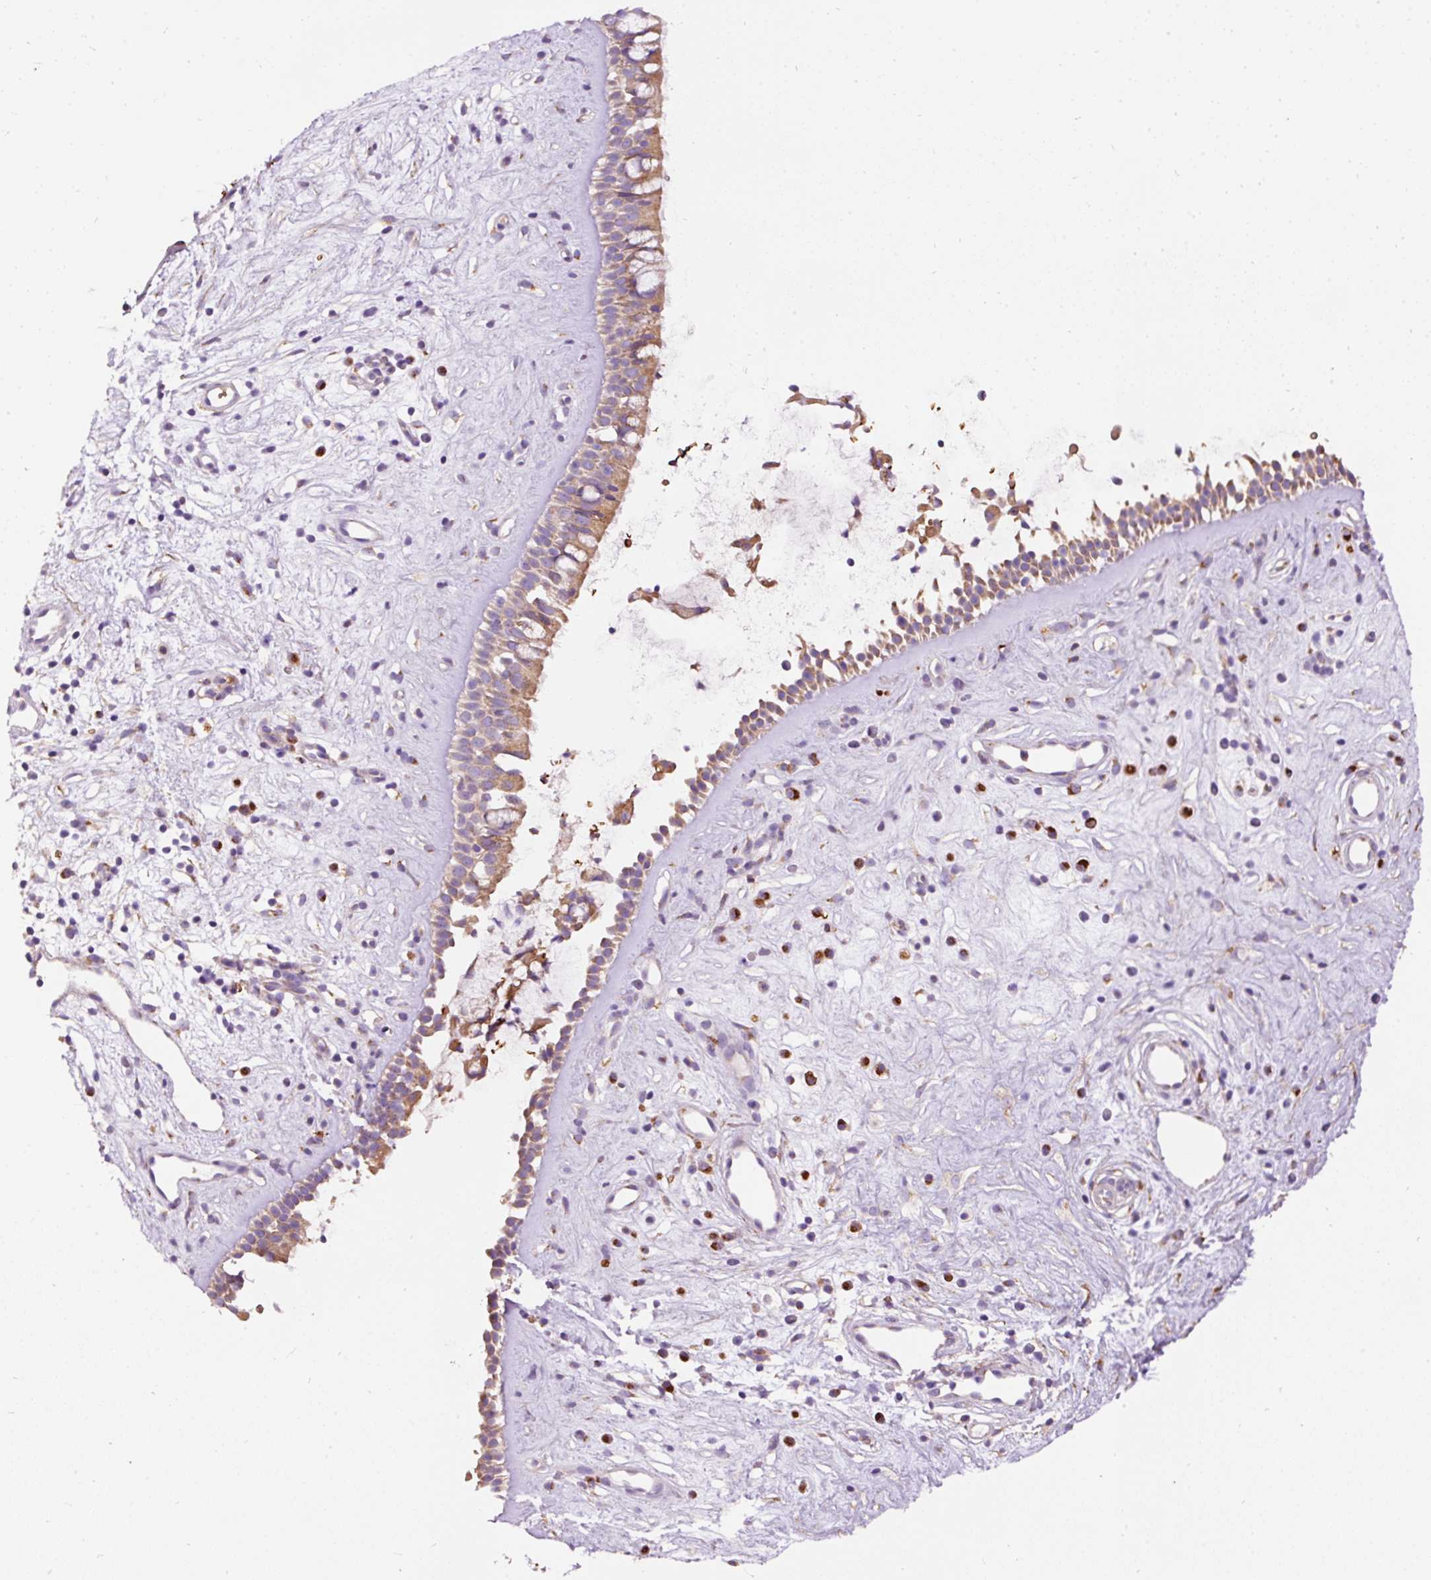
{"staining": {"intensity": "moderate", "quantity": ">75%", "location": "cytoplasmic/membranous"}, "tissue": "nasopharynx", "cell_type": "Respiratory epithelial cells", "image_type": "normal", "snomed": [{"axis": "morphology", "description": "Normal tissue, NOS"}, {"axis": "topography", "description": "Nasopharynx"}], "caption": "Protein positivity by immunohistochemistry (IHC) shows moderate cytoplasmic/membranous staining in about >75% of respiratory epithelial cells in normal nasopharynx.", "gene": "PRRC2A", "patient": {"sex": "male", "age": 32}}